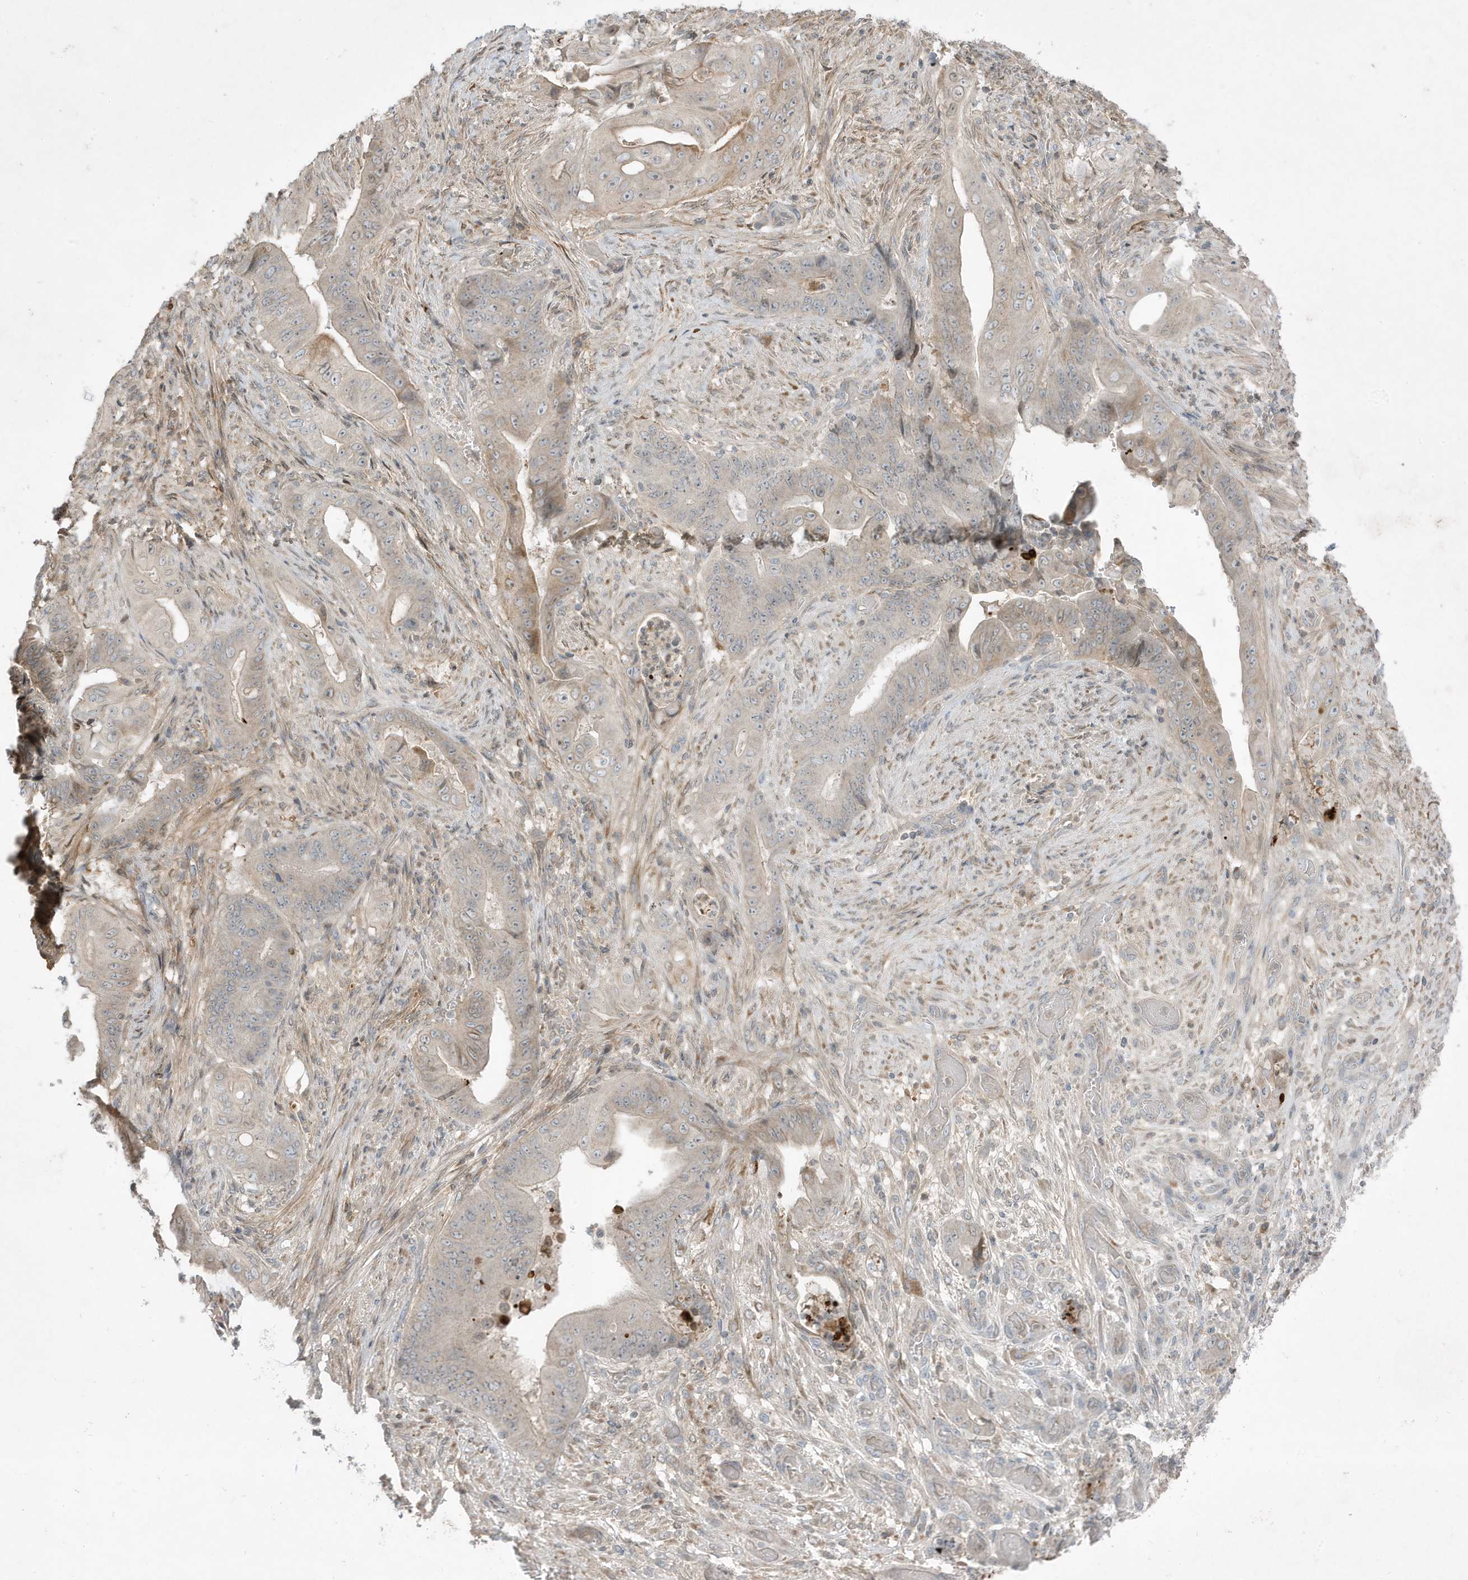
{"staining": {"intensity": "weak", "quantity": "25%-75%", "location": "cytoplasmic/membranous"}, "tissue": "stomach cancer", "cell_type": "Tumor cells", "image_type": "cancer", "snomed": [{"axis": "morphology", "description": "Adenocarcinoma, NOS"}, {"axis": "topography", "description": "Stomach"}], "caption": "Tumor cells reveal low levels of weak cytoplasmic/membranous staining in about 25%-75% of cells in human adenocarcinoma (stomach).", "gene": "FNDC1", "patient": {"sex": "female", "age": 73}}